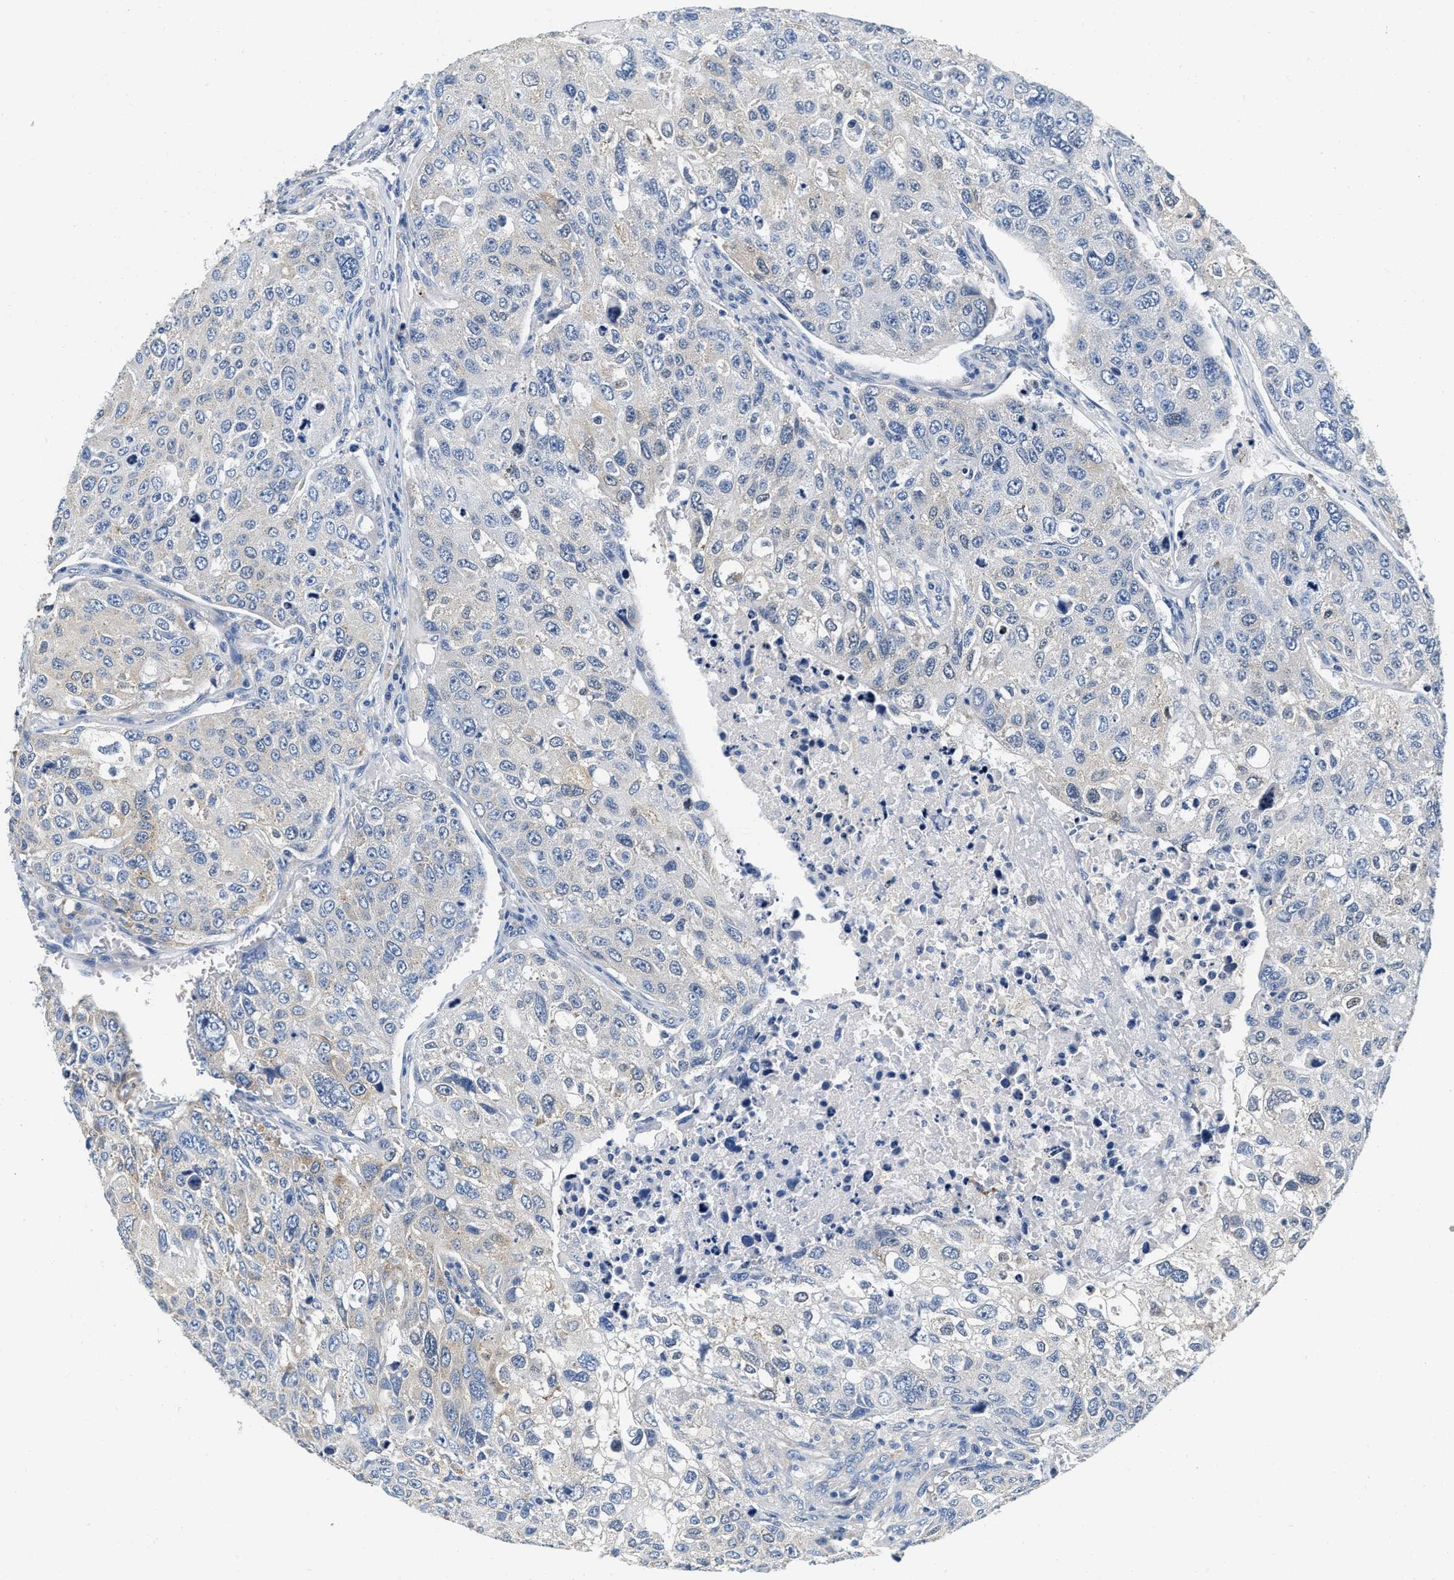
{"staining": {"intensity": "weak", "quantity": "<25%", "location": "cytoplasmic/membranous"}, "tissue": "urothelial cancer", "cell_type": "Tumor cells", "image_type": "cancer", "snomed": [{"axis": "morphology", "description": "Urothelial carcinoma, High grade"}, {"axis": "topography", "description": "Lymph node"}, {"axis": "topography", "description": "Urinary bladder"}], "caption": "A high-resolution photomicrograph shows immunohistochemistry staining of urothelial cancer, which shows no significant staining in tumor cells. (DAB IHC with hematoxylin counter stain).", "gene": "EIF2AK2", "patient": {"sex": "male", "age": 51}}